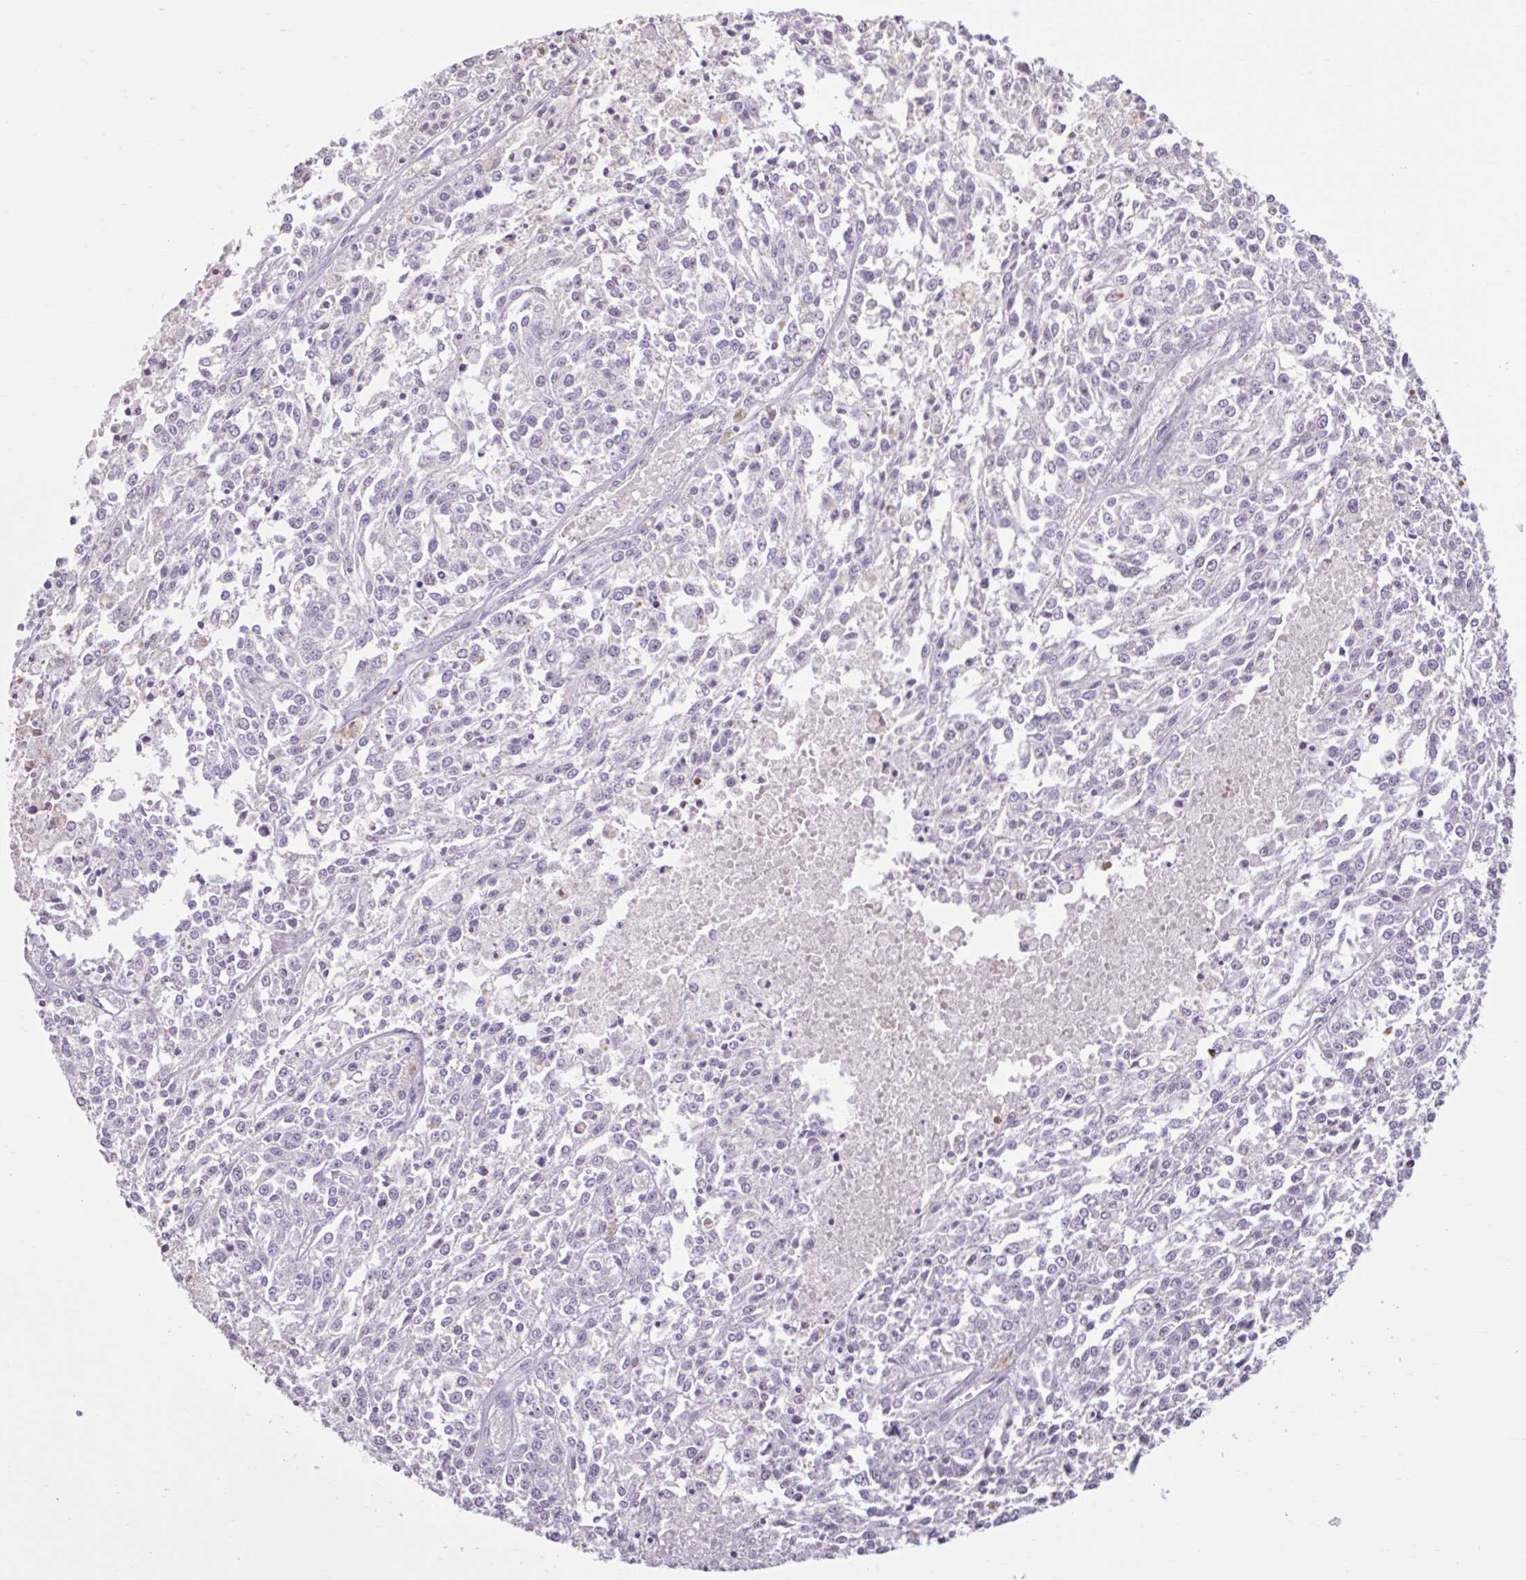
{"staining": {"intensity": "negative", "quantity": "none", "location": "none"}, "tissue": "melanoma", "cell_type": "Tumor cells", "image_type": "cancer", "snomed": [{"axis": "morphology", "description": "Malignant melanoma, NOS"}, {"axis": "topography", "description": "Skin"}], "caption": "IHC of melanoma demonstrates no expression in tumor cells.", "gene": "CDH19", "patient": {"sex": "female", "age": 64}}